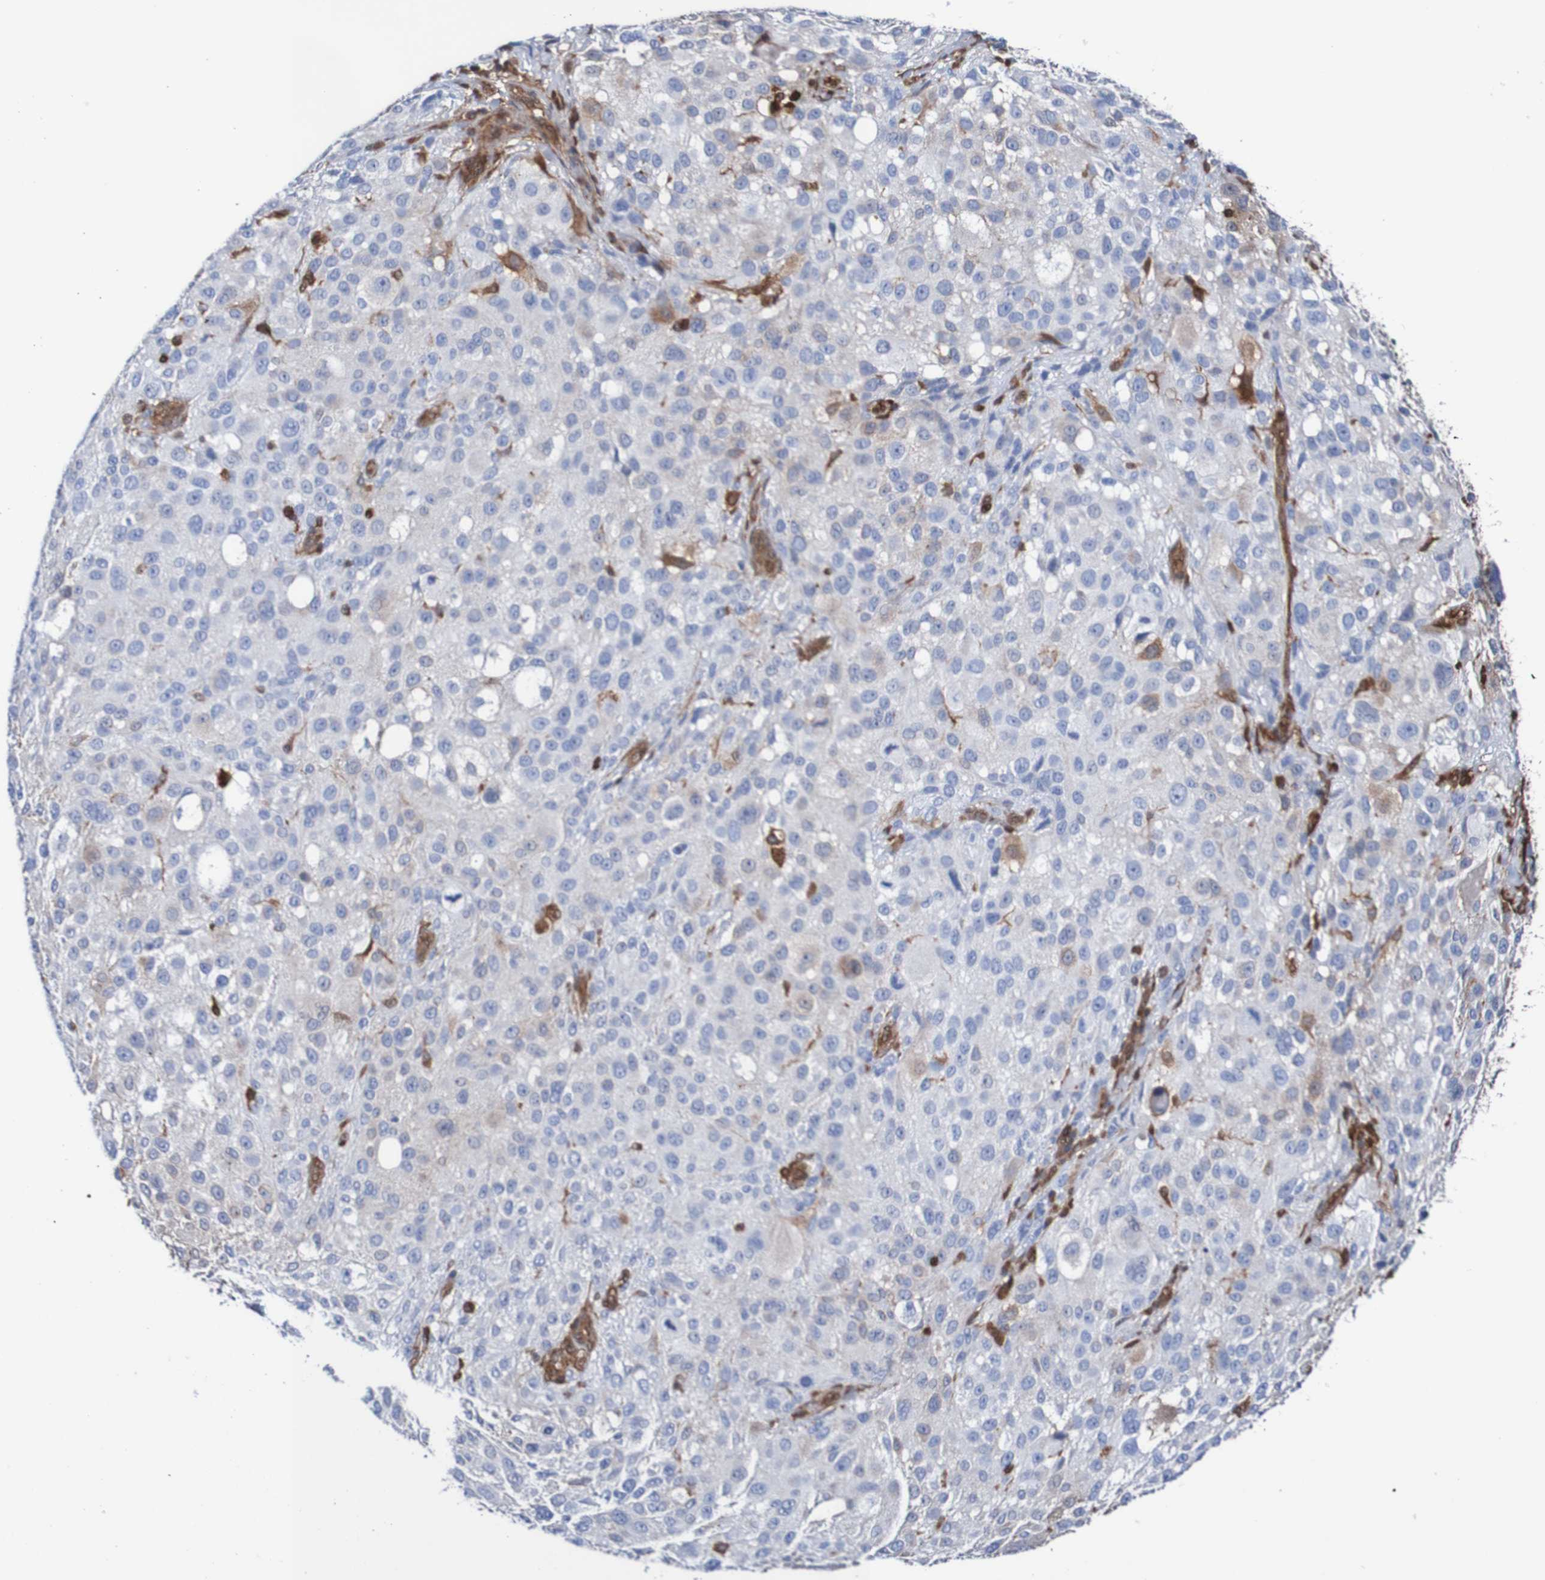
{"staining": {"intensity": "negative", "quantity": "none", "location": "none"}, "tissue": "melanoma", "cell_type": "Tumor cells", "image_type": "cancer", "snomed": [{"axis": "morphology", "description": "Necrosis, NOS"}, {"axis": "morphology", "description": "Malignant melanoma, NOS"}, {"axis": "topography", "description": "Skin"}], "caption": "Melanoma was stained to show a protein in brown. There is no significant positivity in tumor cells.", "gene": "RIGI", "patient": {"sex": "female", "age": 87}}